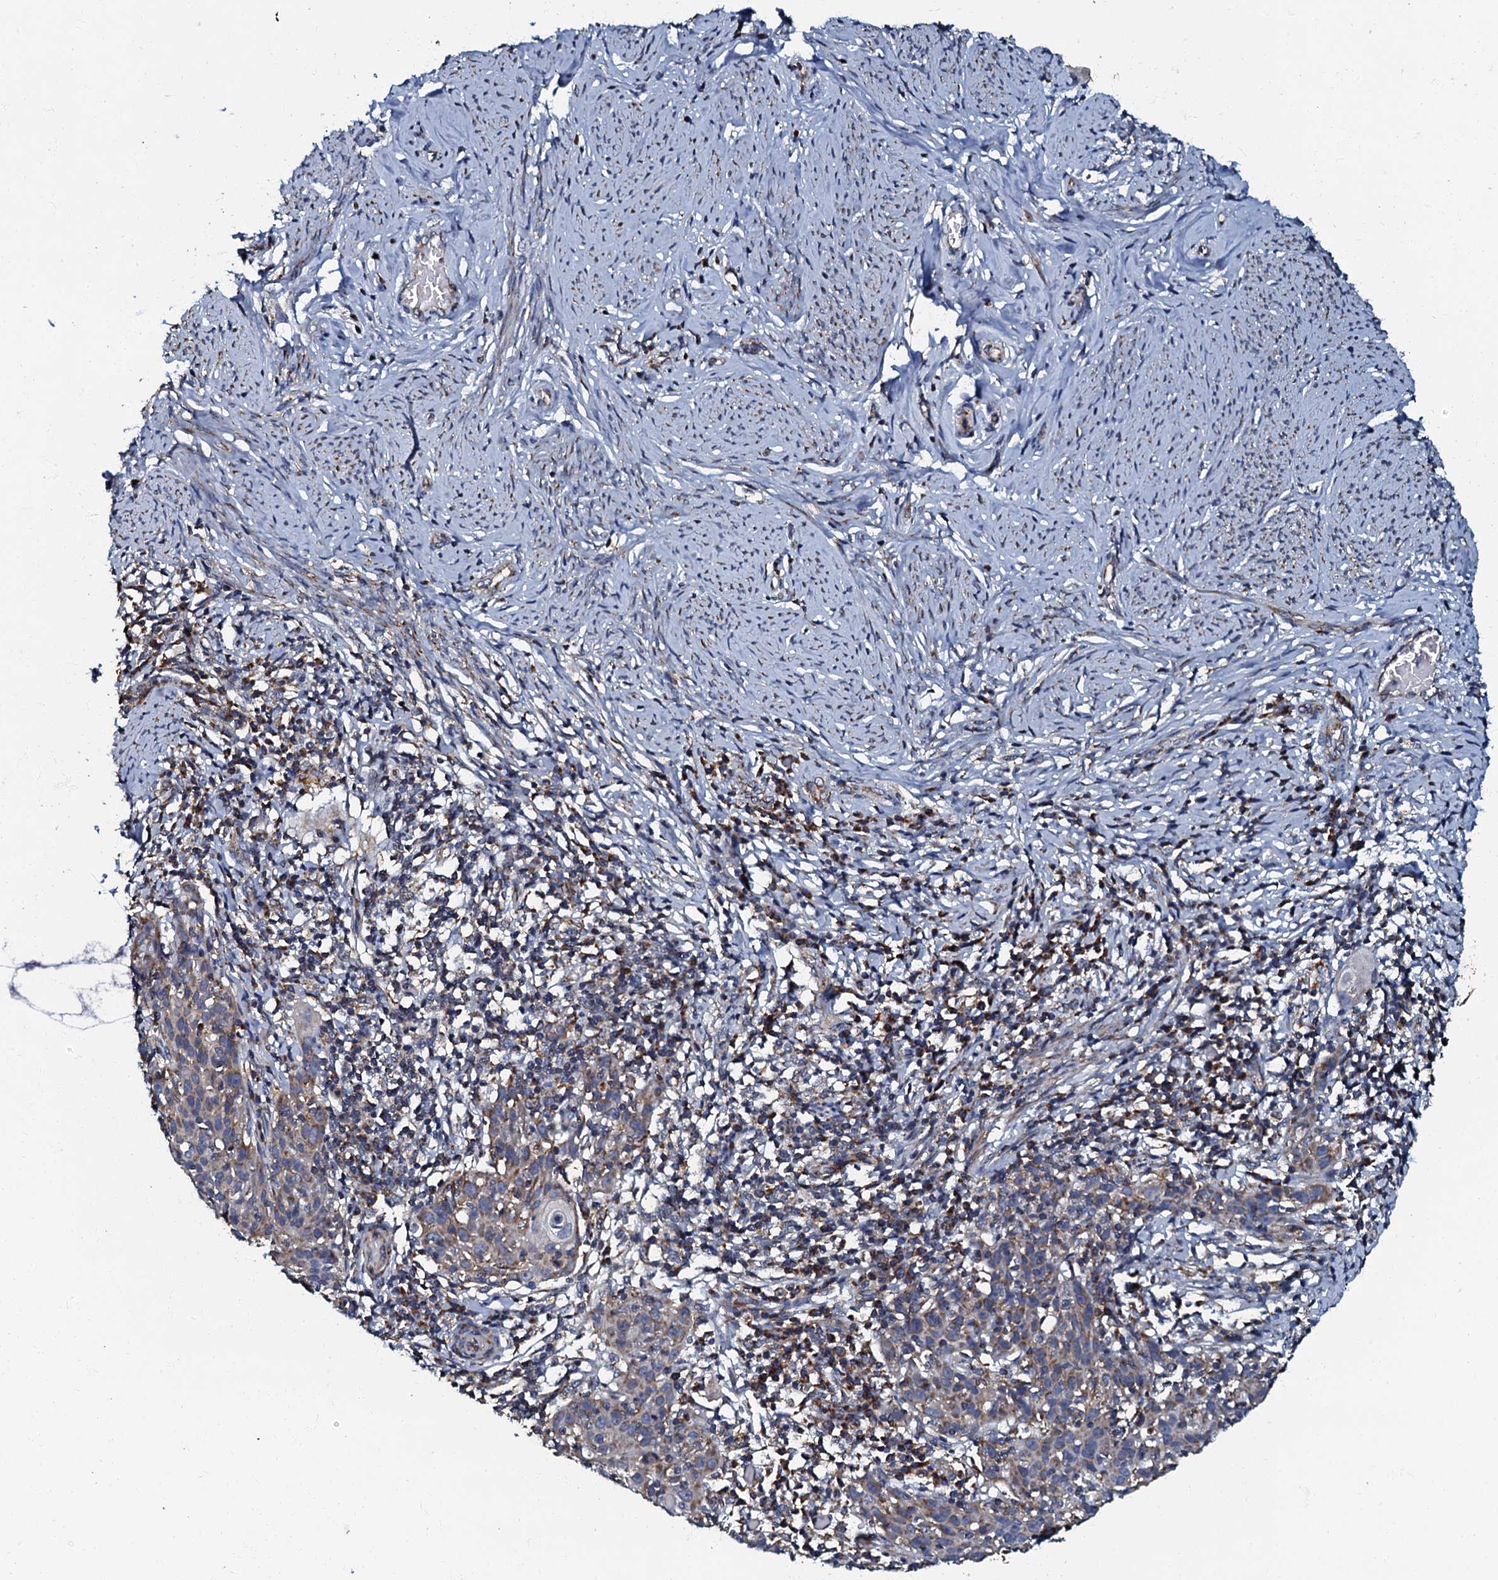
{"staining": {"intensity": "moderate", "quantity": "25%-75%", "location": "cytoplasmic/membranous"}, "tissue": "cervical cancer", "cell_type": "Tumor cells", "image_type": "cancer", "snomed": [{"axis": "morphology", "description": "Squamous cell carcinoma, NOS"}, {"axis": "topography", "description": "Cervix"}], "caption": "There is medium levels of moderate cytoplasmic/membranous staining in tumor cells of squamous cell carcinoma (cervical), as demonstrated by immunohistochemical staining (brown color).", "gene": "NDUFA12", "patient": {"sex": "female", "age": 50}}